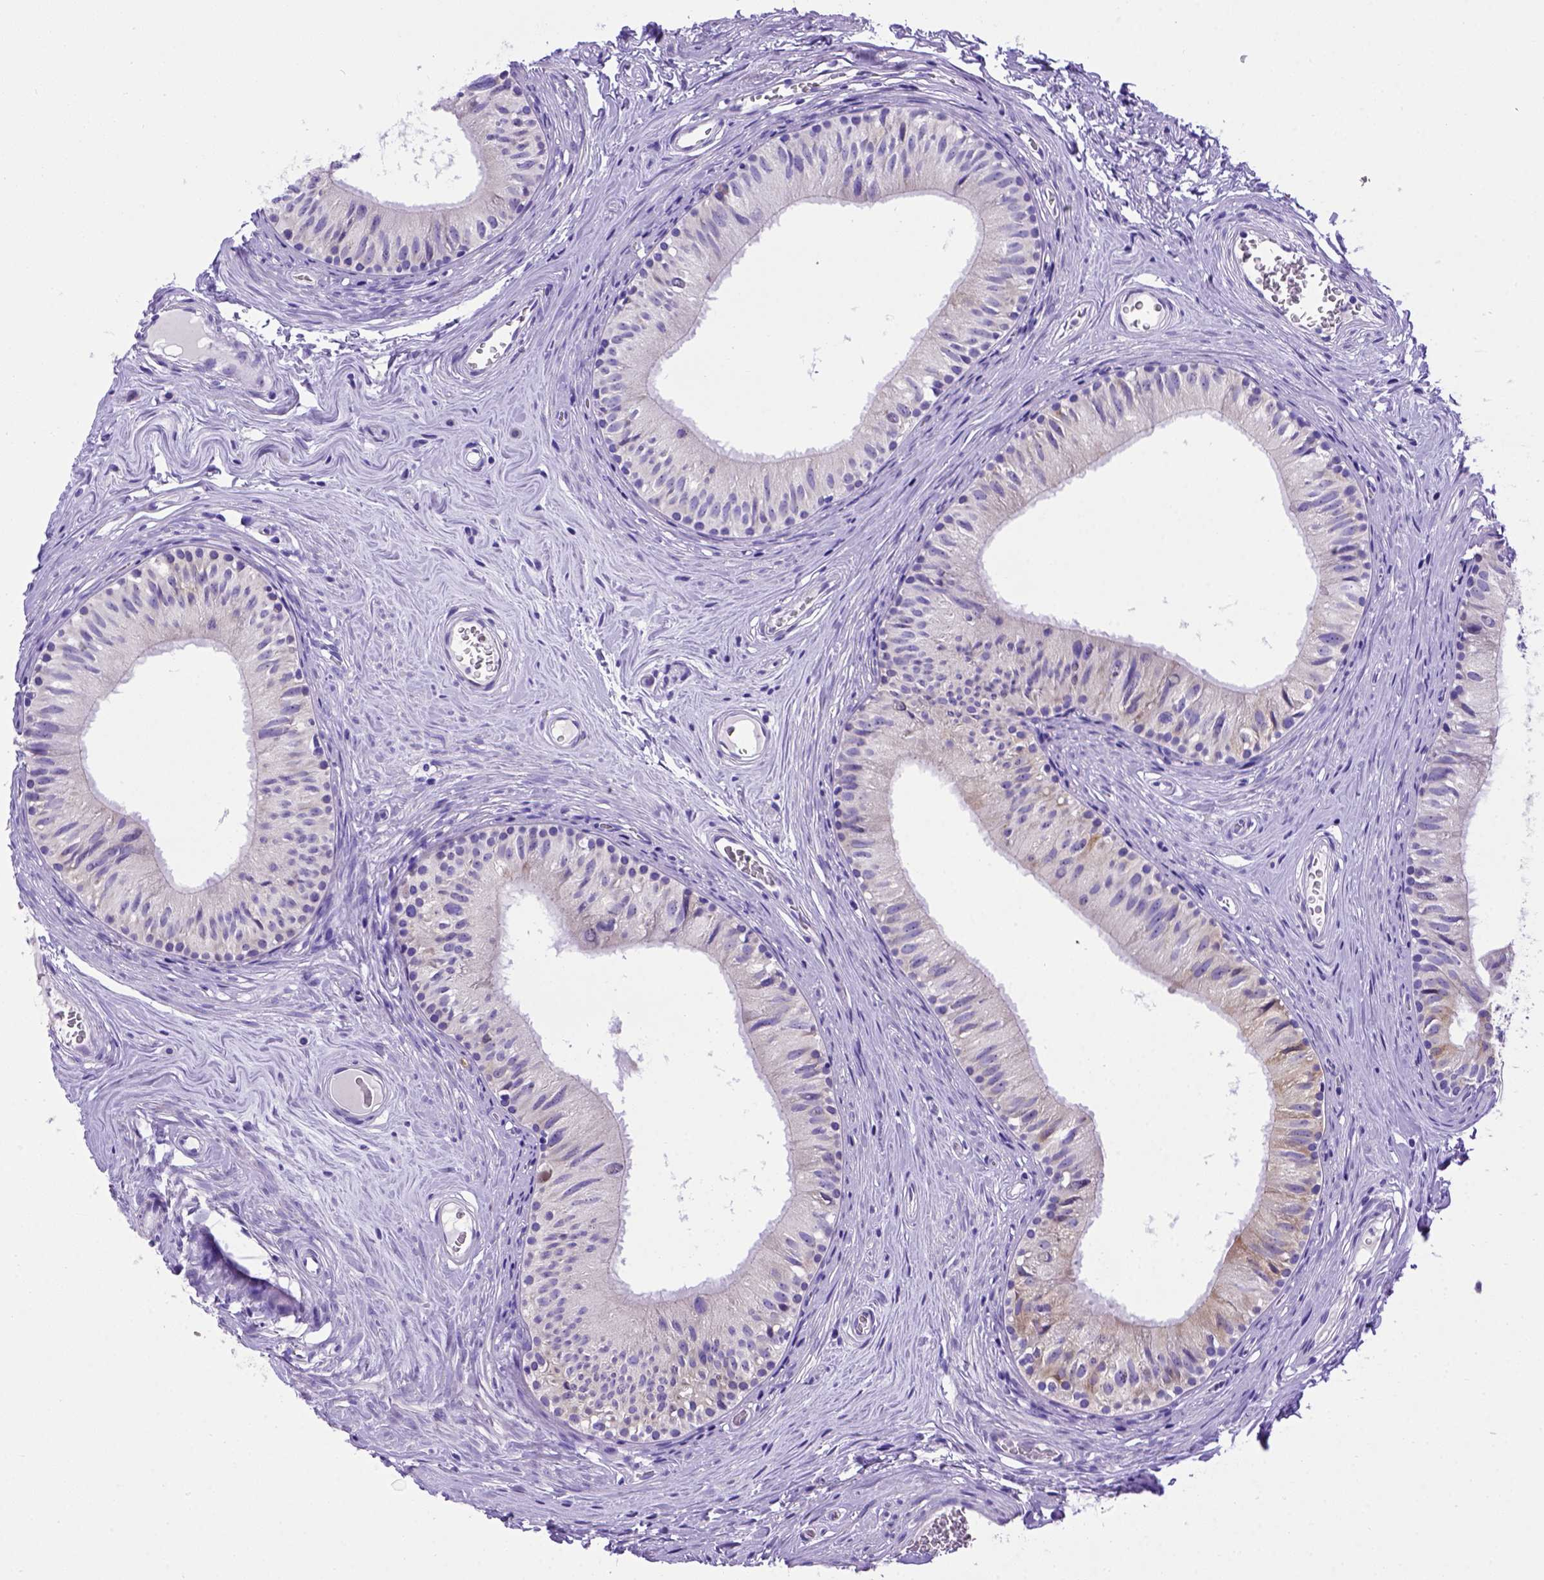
{"staining": {"intensity": "negative", "quantity": "none", "location": "none"}, "tissue": "epididymis", "cell_type": "Glandular cells", "image_type": "normal", "snomed": [{"axis": "morphology", "description": "Normal tissue, NOS"}, {"axis": "topography", "description": "Epididymis"}], "caption": "This is a image of immunohistochemistry (IHC) staining of normal epididymis, which shows no staining in glandular cells.", "gene": "PTGES", "patient": {"sex": "male", "age": 52}}